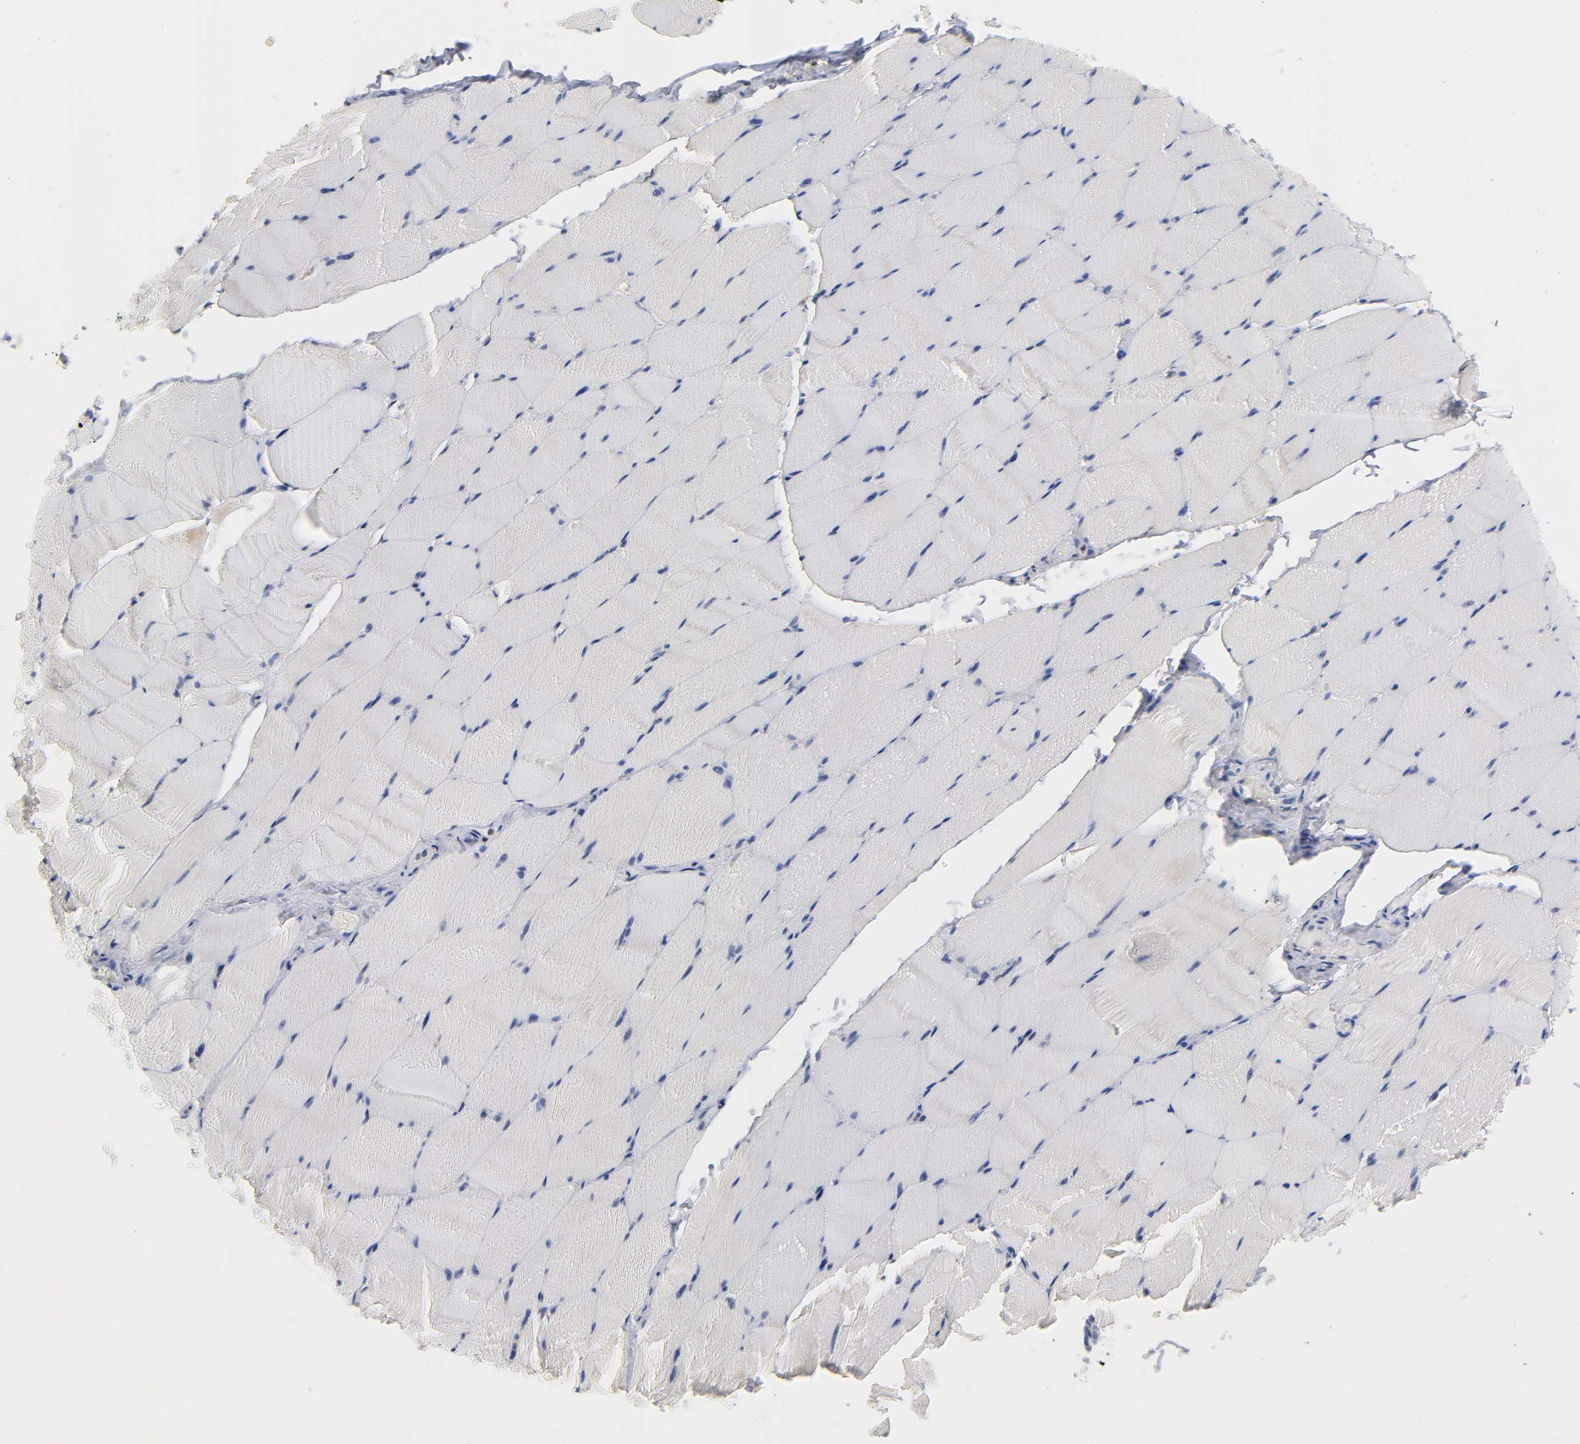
{"staining": {"intensity": "negative", "quantity": "none", "location": "none"}, "tissue": "skeletal muscle", "cell_type": "Myocytes", "image_type": "normal", "snomed": [{"axis": "morphology", "description": "Normal tissue, NOS"}, {"axis": "topography", "description": "Skeletal muscle"}], "caption": "Myocytes show no significant expression in normal skeletal muscle.", "gene": "IL18", "patient": {"sex": "male", "age": 62}}